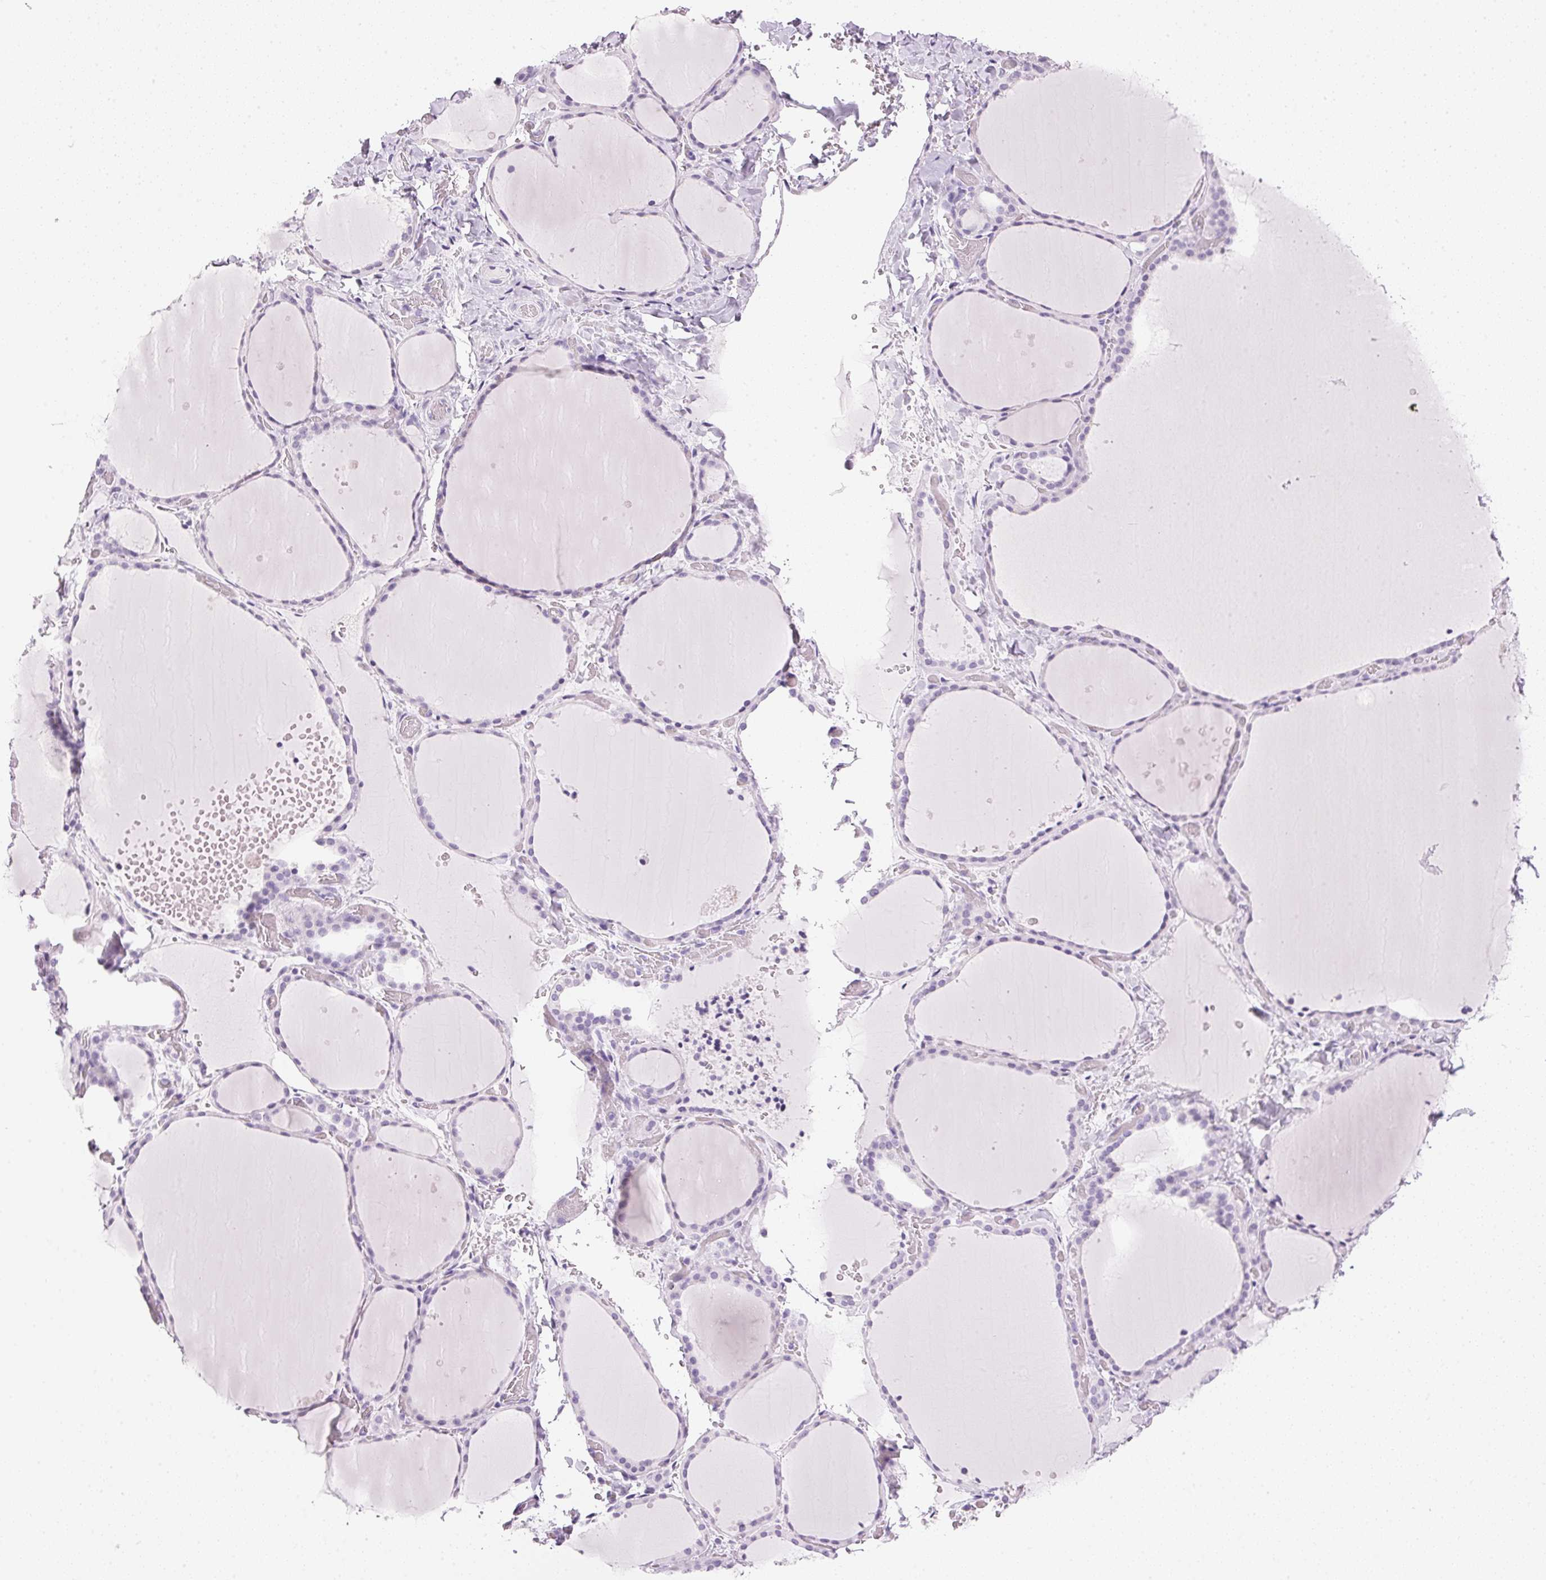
{"staining": {"intensity": "negative", "quantity": "none", "location": "none"}, "tissue": "thyroid gland", "cell_type": "Glandular cells", "image_type": "normal", "snomed": [{"axis": "morphology", "description": "Normal tissue, NOS"}, {"axis": "topography", "description": "Thyroid gland"}], "caption": "Immunohistochemistry (IHC) of normal thyroid gland reveals no expression in glandular cells. (Stains: DAB (3,3'-diaminobenzidine) immunohistochemistry (IHC) with hematoxylin counter stain, Microscopy: brightfield microscopy at high magnification).", "gene": "IGFBP1", "patient": {"sex": "female", "age": 36}}